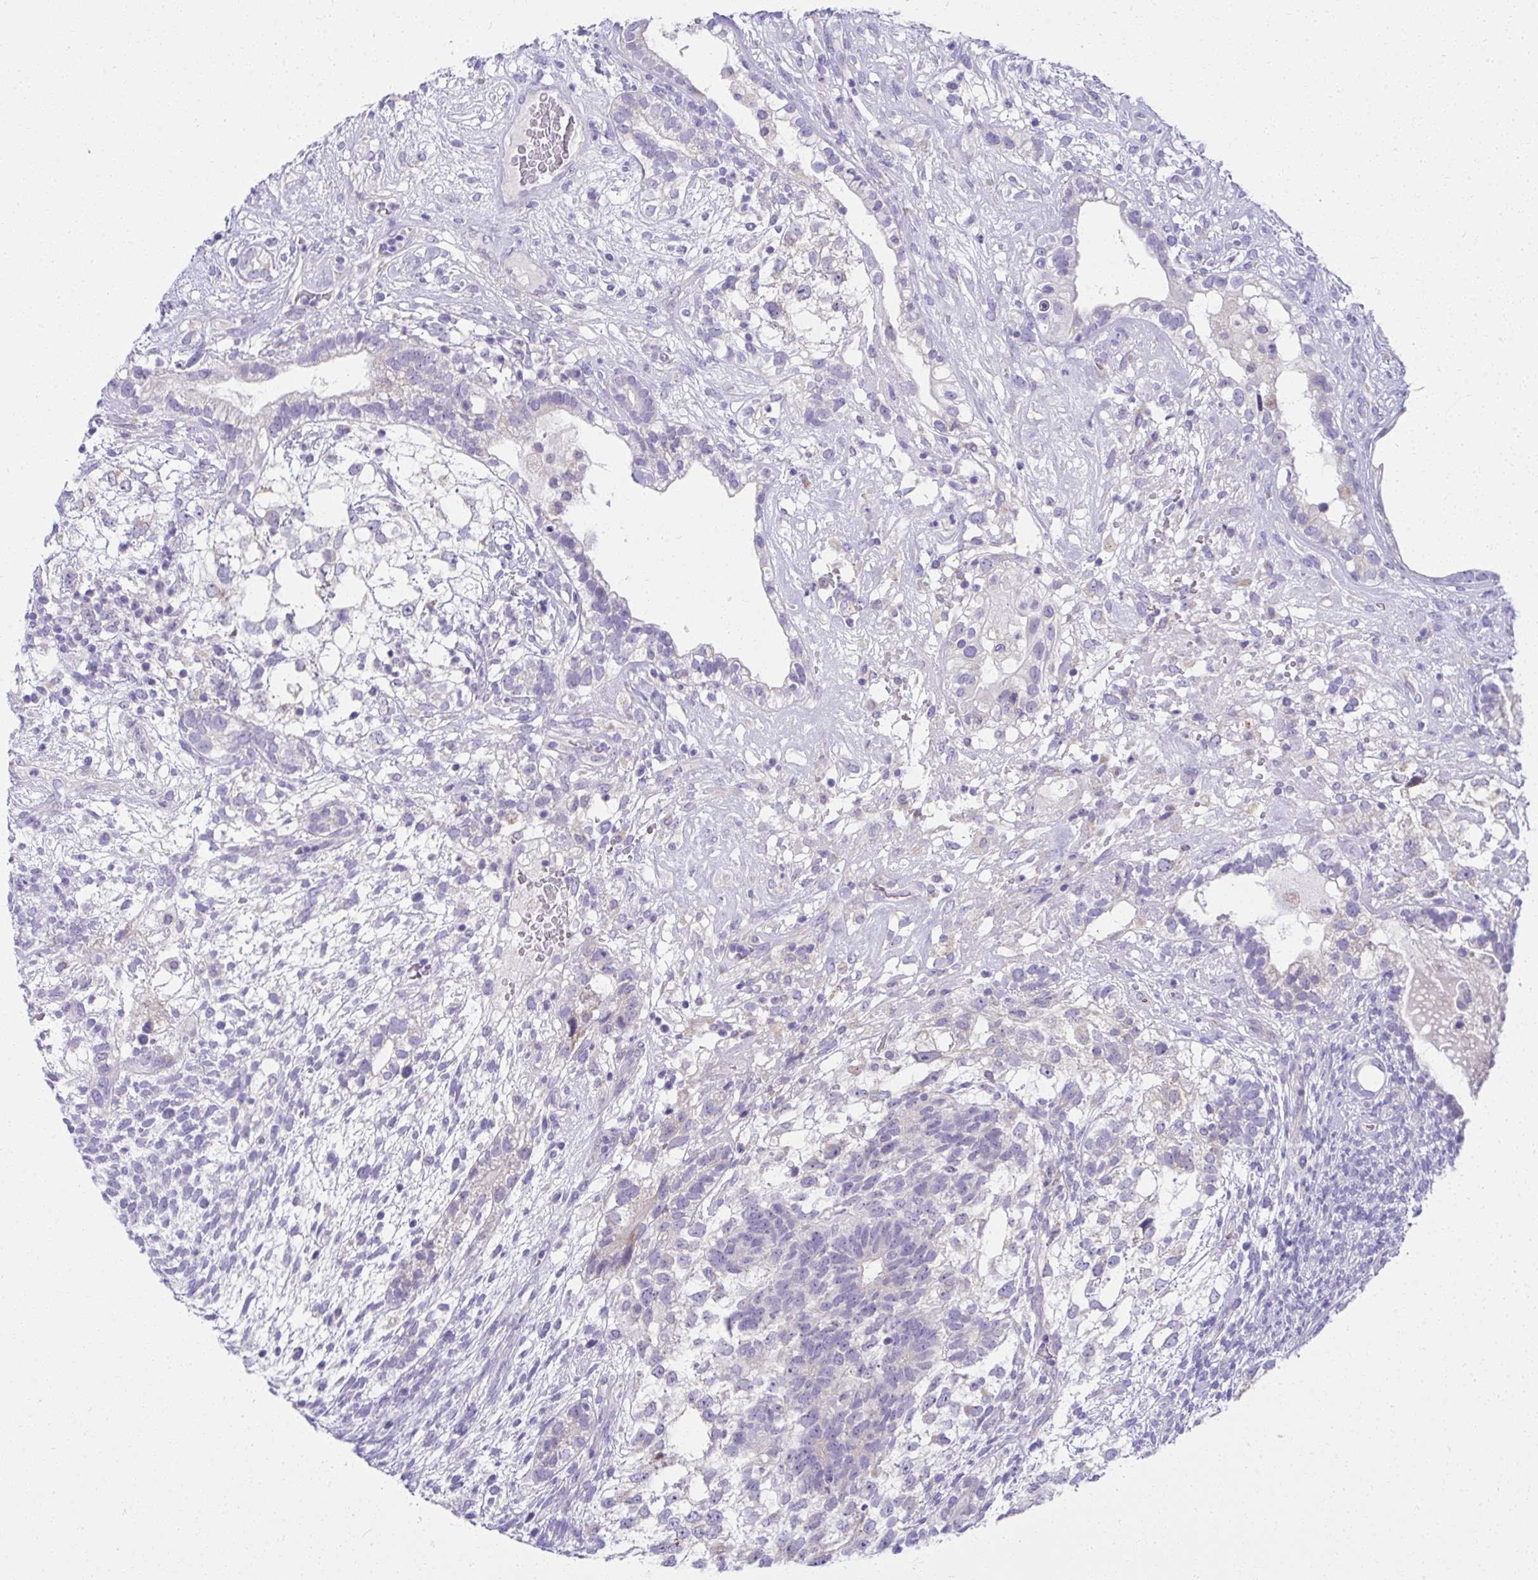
{"staining": {"intensity": "negative", "quantity": "none", "location": "none"}, "tissue": "testis cancer", "cell_type": "Tumor cells", "image_type": "cancer", "snomed": [{"axis": "morphology", "description": "Seminoma, NOS"}, {"axis": "morphology", "description": "Carcinoma, Embryonal, NOS"}, {"axis": "topography", "description": "Testis"}], "caption": "Immunohistochemistry (IHC) of human testis cancer reveals no positivity in tumor cells.", "gene": "FASLG", "patient": {"sex": "male", "age": 41}}